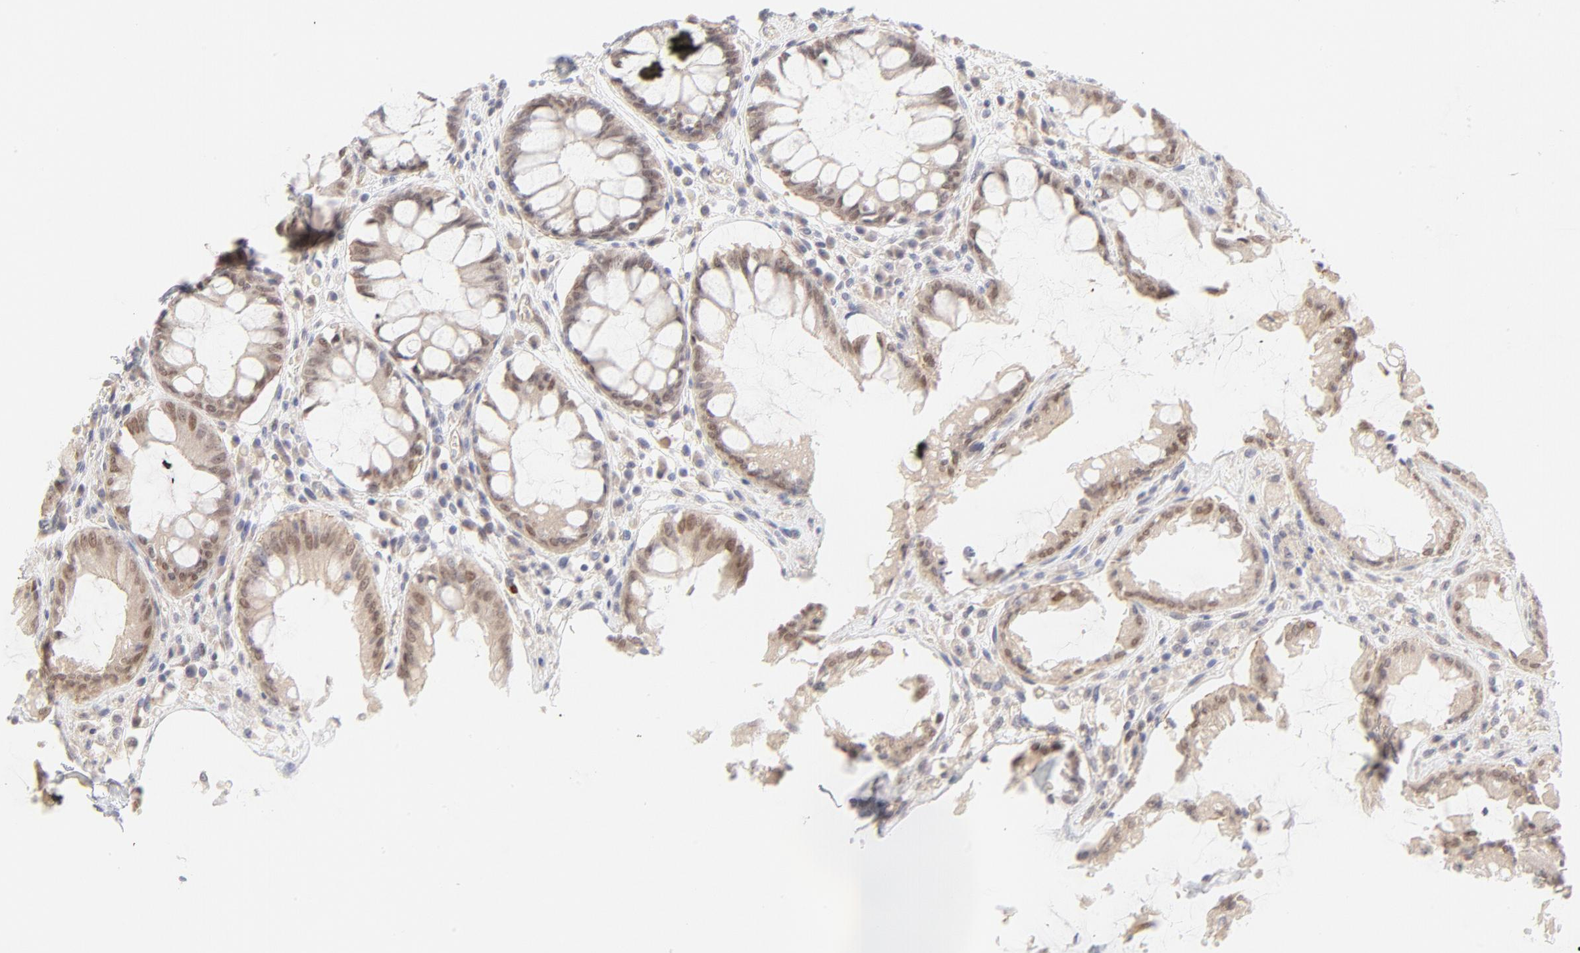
{"staining": {"intensity": "moderate", "quantity": ">75%", "location": "nuclear"}, "tissue": "rectum", "cell_type": "Glandular cells", "image_type": "normal", "snomed": [{"axis": "morphology", "description": "Normal tissue, NOS"}, {"axis": "topography", "description": "Rectum"}], "caption": "A micrograph of rectum stained for a protein displays moderate nuclear brown staining in glandular cells. The staining was performed using DAB (3,3'-diaminobenzidine) to visualize the protein expression in brown, while the nuclei were stained in blue with hematoxylin (Magnification: 20x).", "gene": "ELF3", "patient": {"sex": "female", "age": 46}}